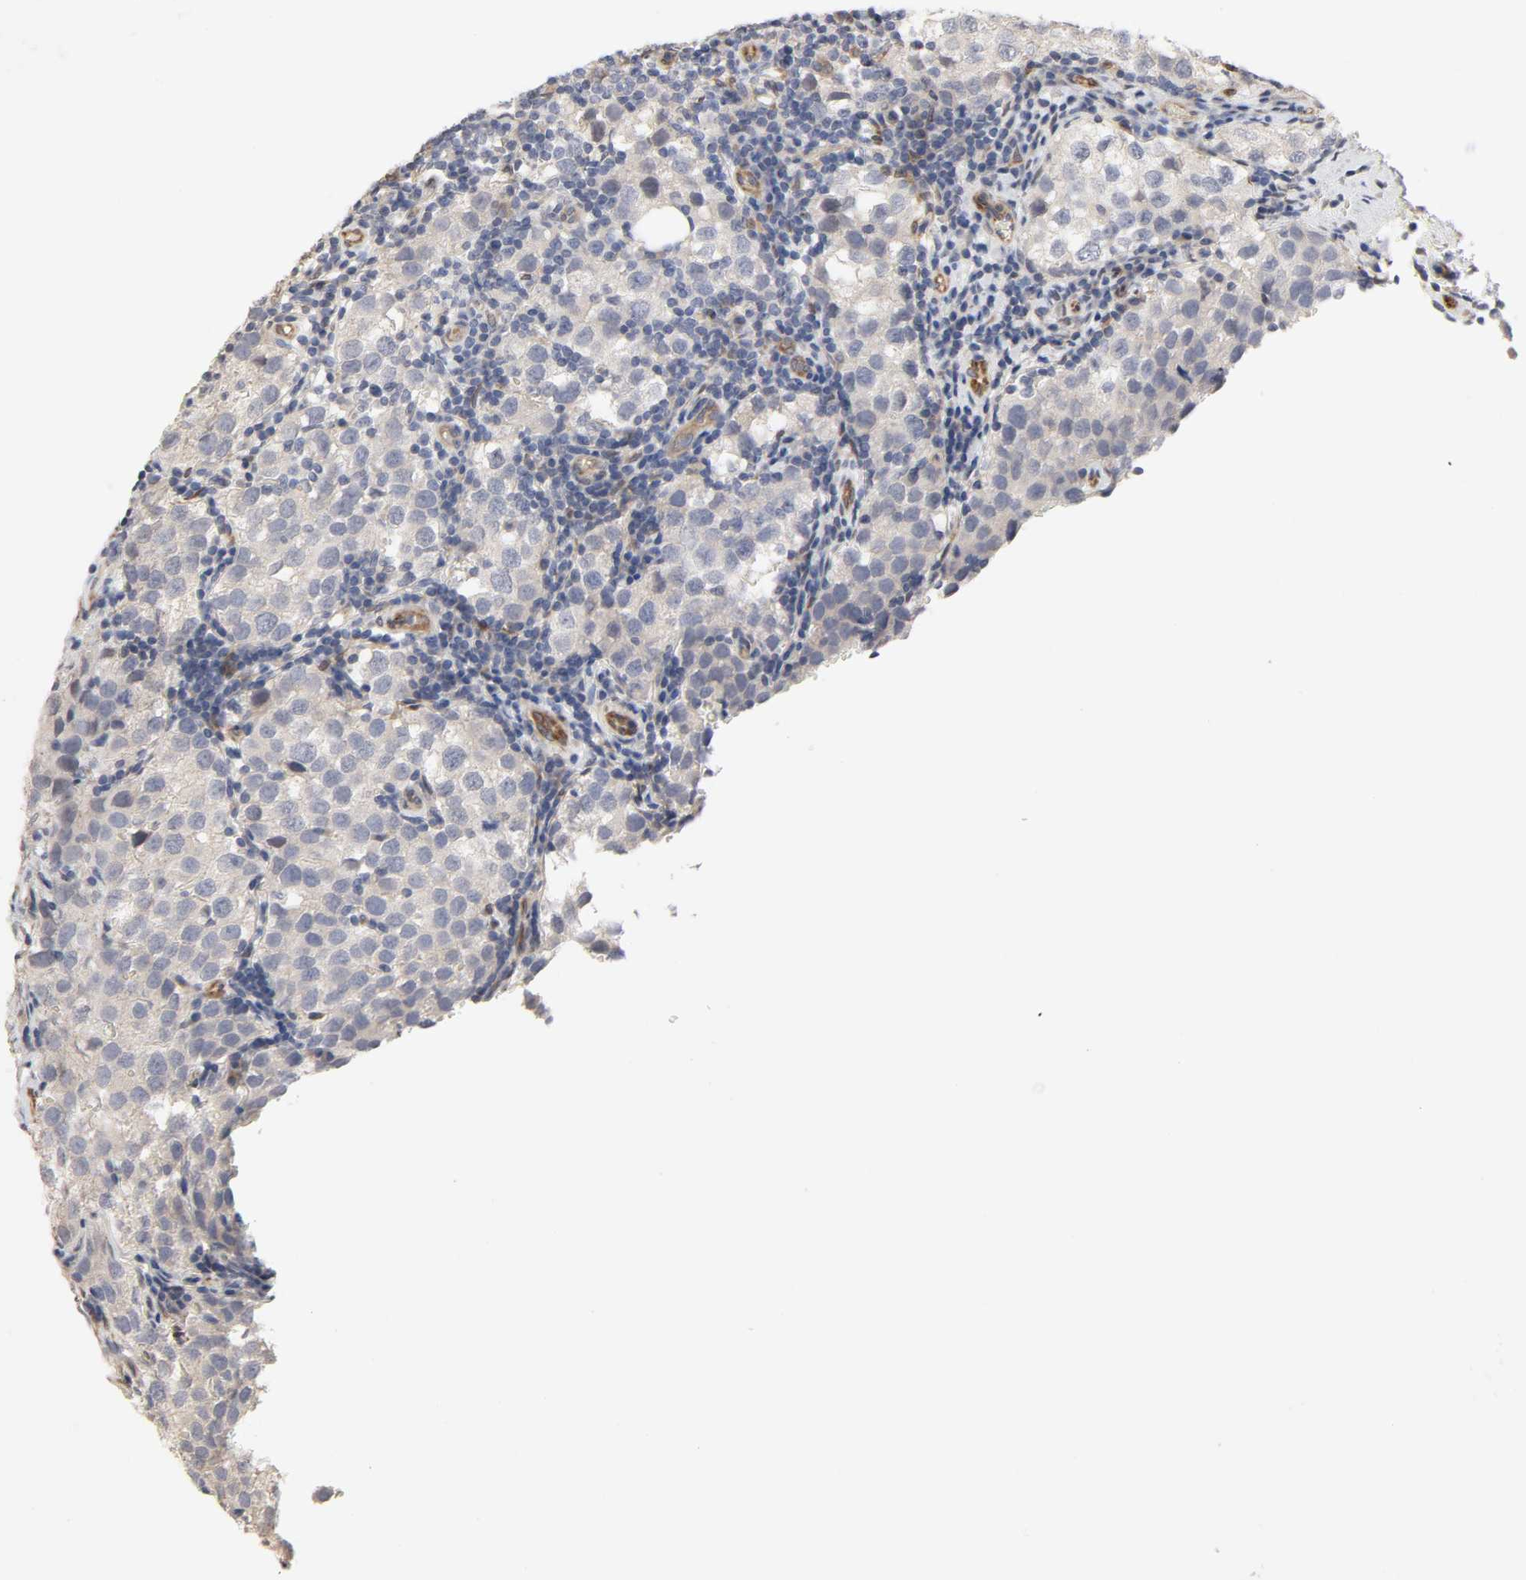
{"staining": {"intensity": "negative", "quantity": "none", "location": "none"}, "tissue": "testis cancer", "cell_type": "Tumor cells", "image_type": "cancer", "snomed": [{"axis": "morphology", "description": "Seminoma, NOS"}, {"axis": "topography", "description": "Testis"}], "caption": "A high-resolution photomicrograph shows IHC staining of seminoma (testis), which exhibits no significant staining in tumor cells.", "gene": "NDRG2", "patient": {"sex": "male", "age": 39}}